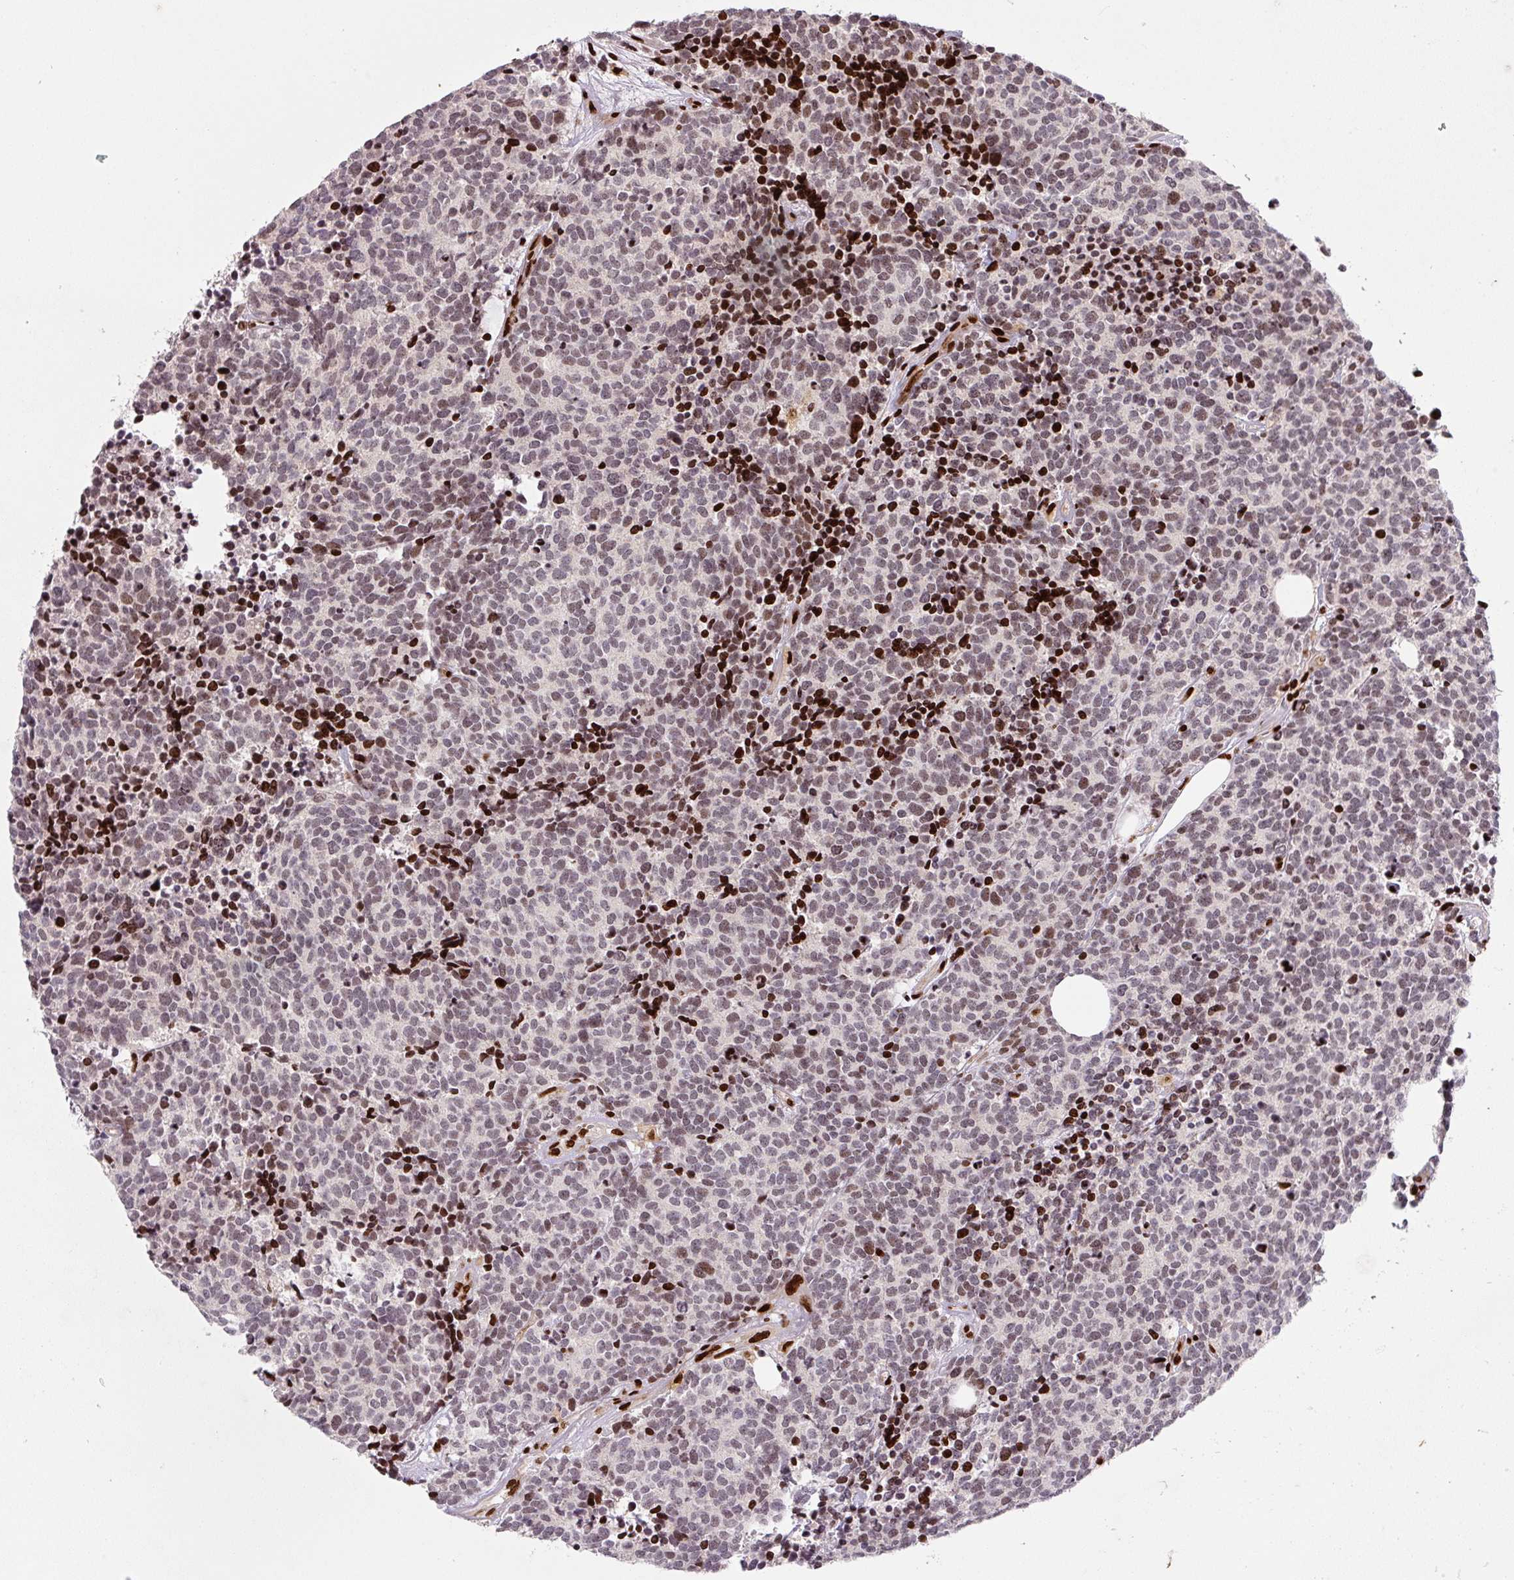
{"staining": {"intensity": "moderate", "quantity": ">75%", "location": "nuclear"}, "tissue": "carcinoid", "cell_type": "Tumor cells", "image_type": "cancer", "snomed": [{"axis": "morphology", "description": "Carcinoid, malignant, NOS"}, {"axis": "topography", "description": "Skin"}], "caption": "Moderate nuclear protein positivity is appreciated in approximately >75% of tumor cells in malignant carcinoid.", "gene": "PYDC2", "patient": {"sex": "female", "age": 79}}